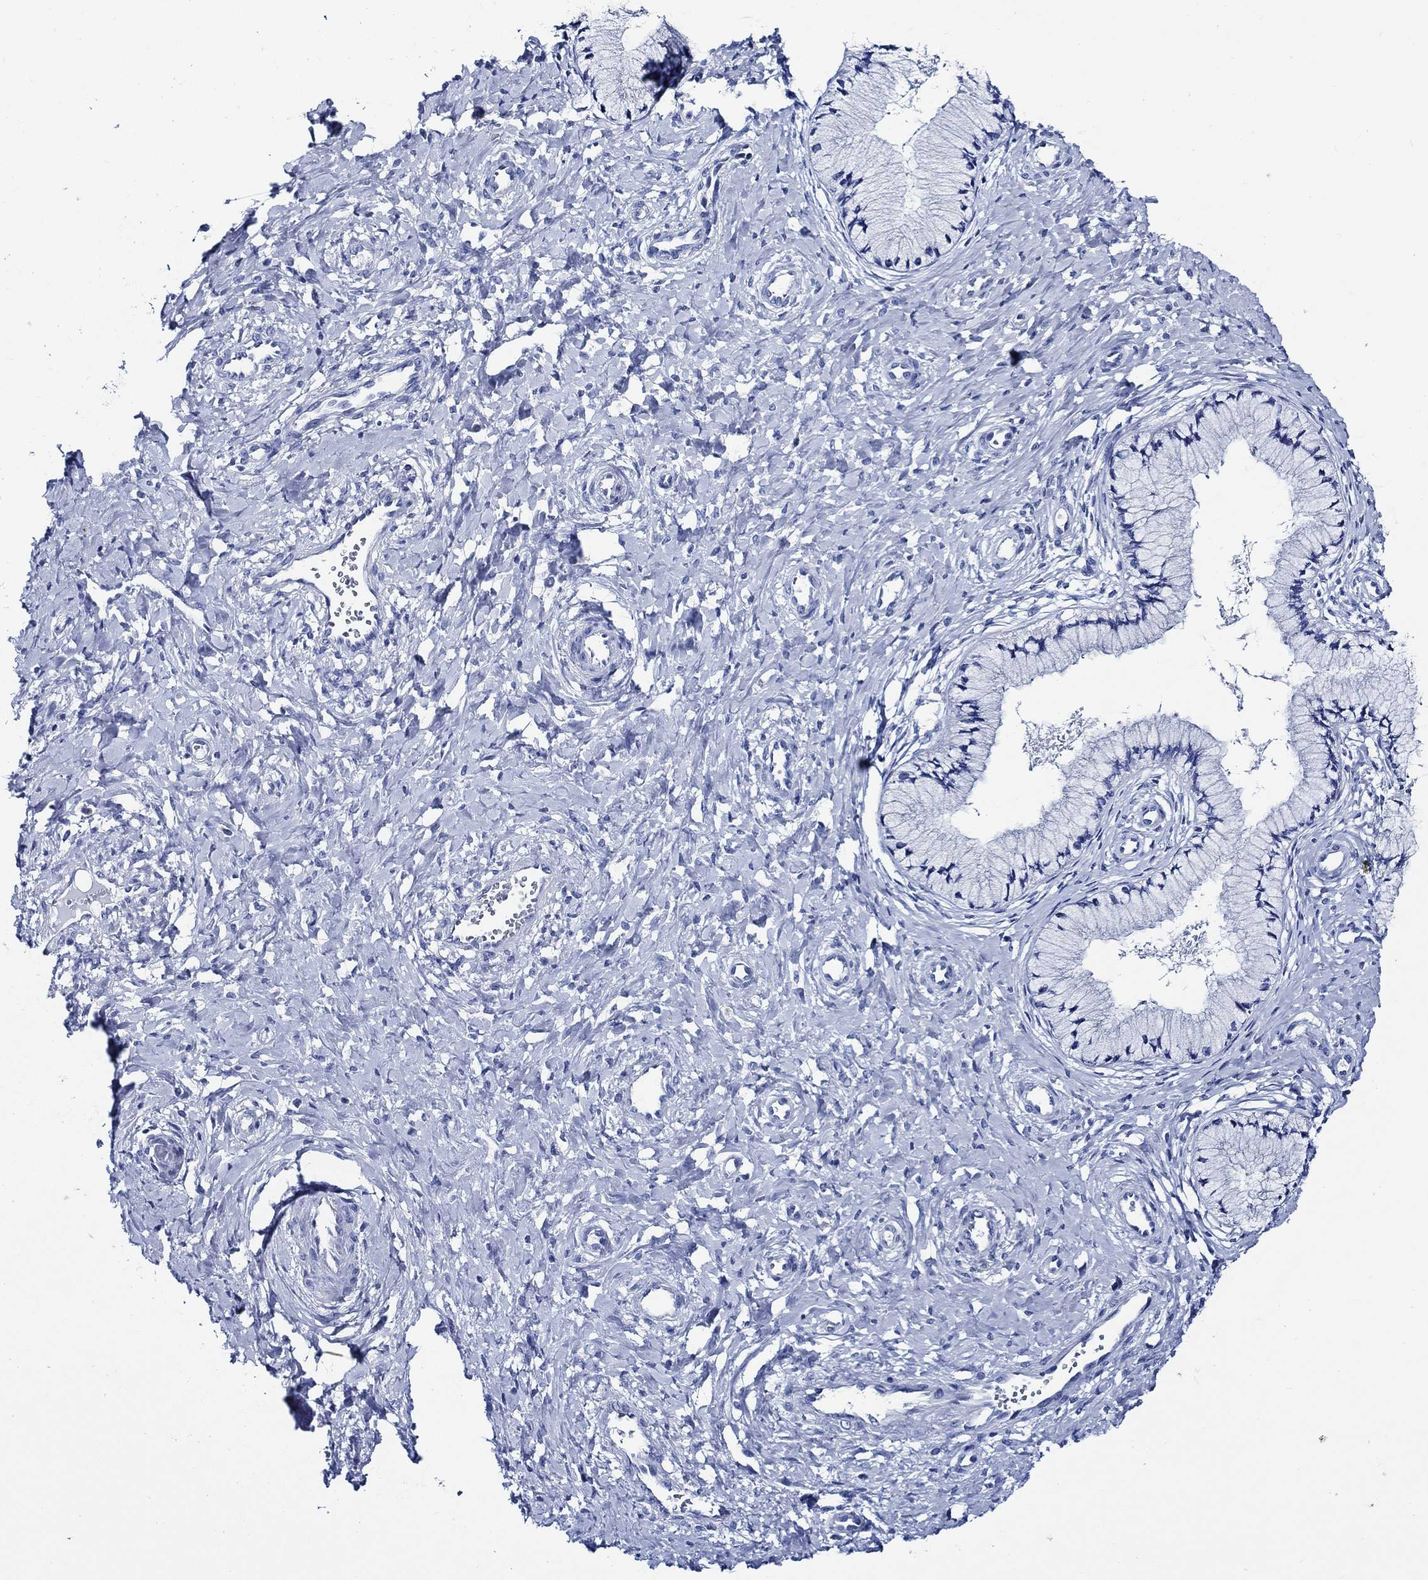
{"staining": {"intensity": "negative", "quantity": "none", "location": "none"}, "tissue": "cervix", "cell_type": "Glandular cells", "image_type": "normal", "snomed": [{"axis": "morphology", "description": "Normal tissue, NOS"}, {"axis": "topography", "description": "Cervix"}], "caption": "A high-resolution photomicrograph shows IHC staining of normal cervix, which demonstrates no significant expression in glandular cells. (DAB immunohistochemistry with hematoxylin counter stain).", "gene": "WDR62", "patient": {"sex": "female", "age": 37}}